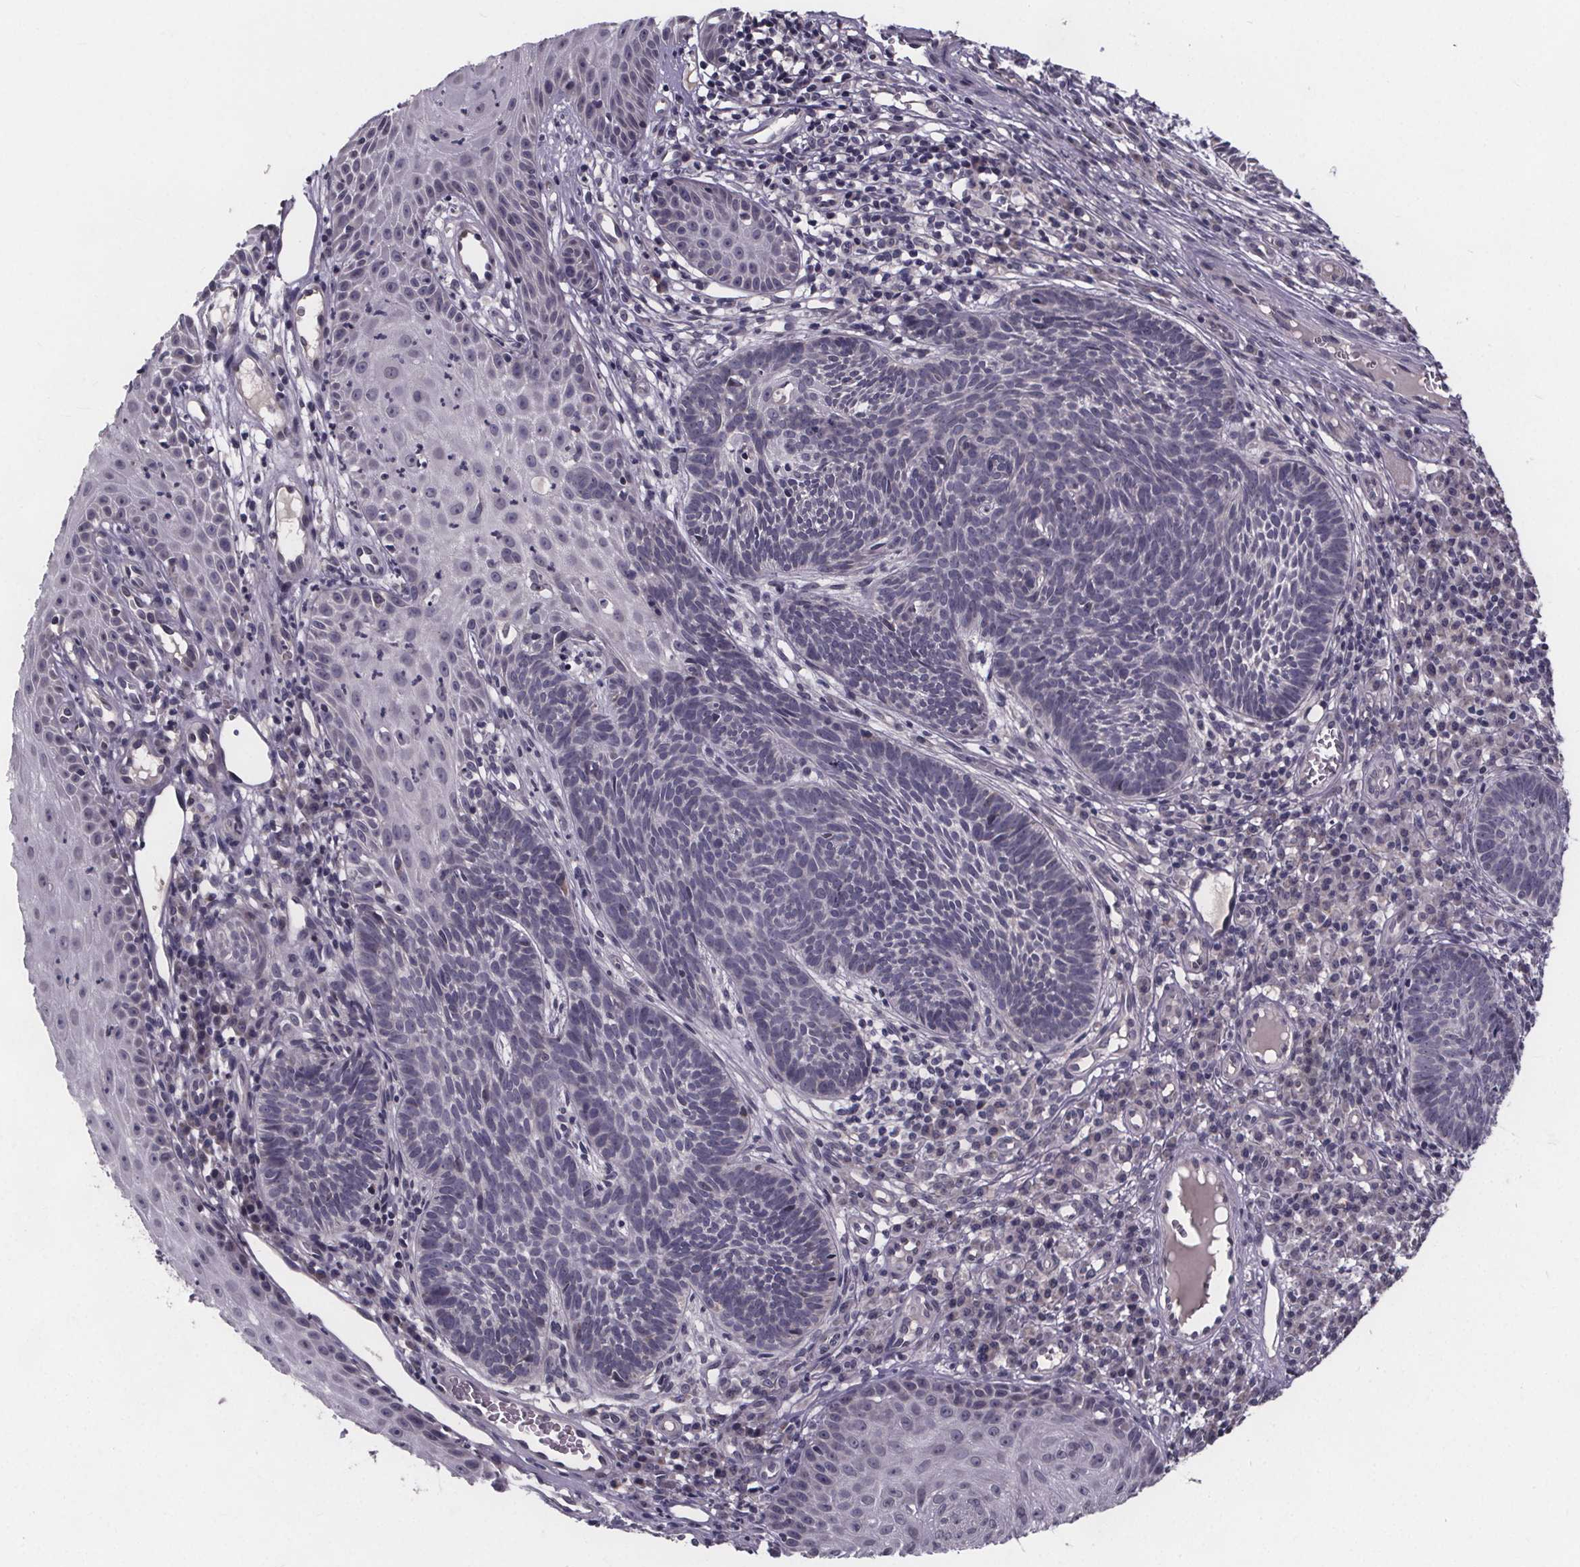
{"staining": {"intensity": "negative", "quantity": "none", "location": "none"}, "tissue": "skin cancer", "cell_type": "Tumor cells", "image_type": "cancer", "snomed": [{"axis": "morphology", "description": "Basal cell carcinoma"}, {"axis": "topography", "description": "Skin"}], "caption": "Immunohistochemistry (IHC) of skin cancer demonstrates no positivity in tumor cells.", "gene": "FAM181B", "patient": {"sex": "male", "age": 59}}